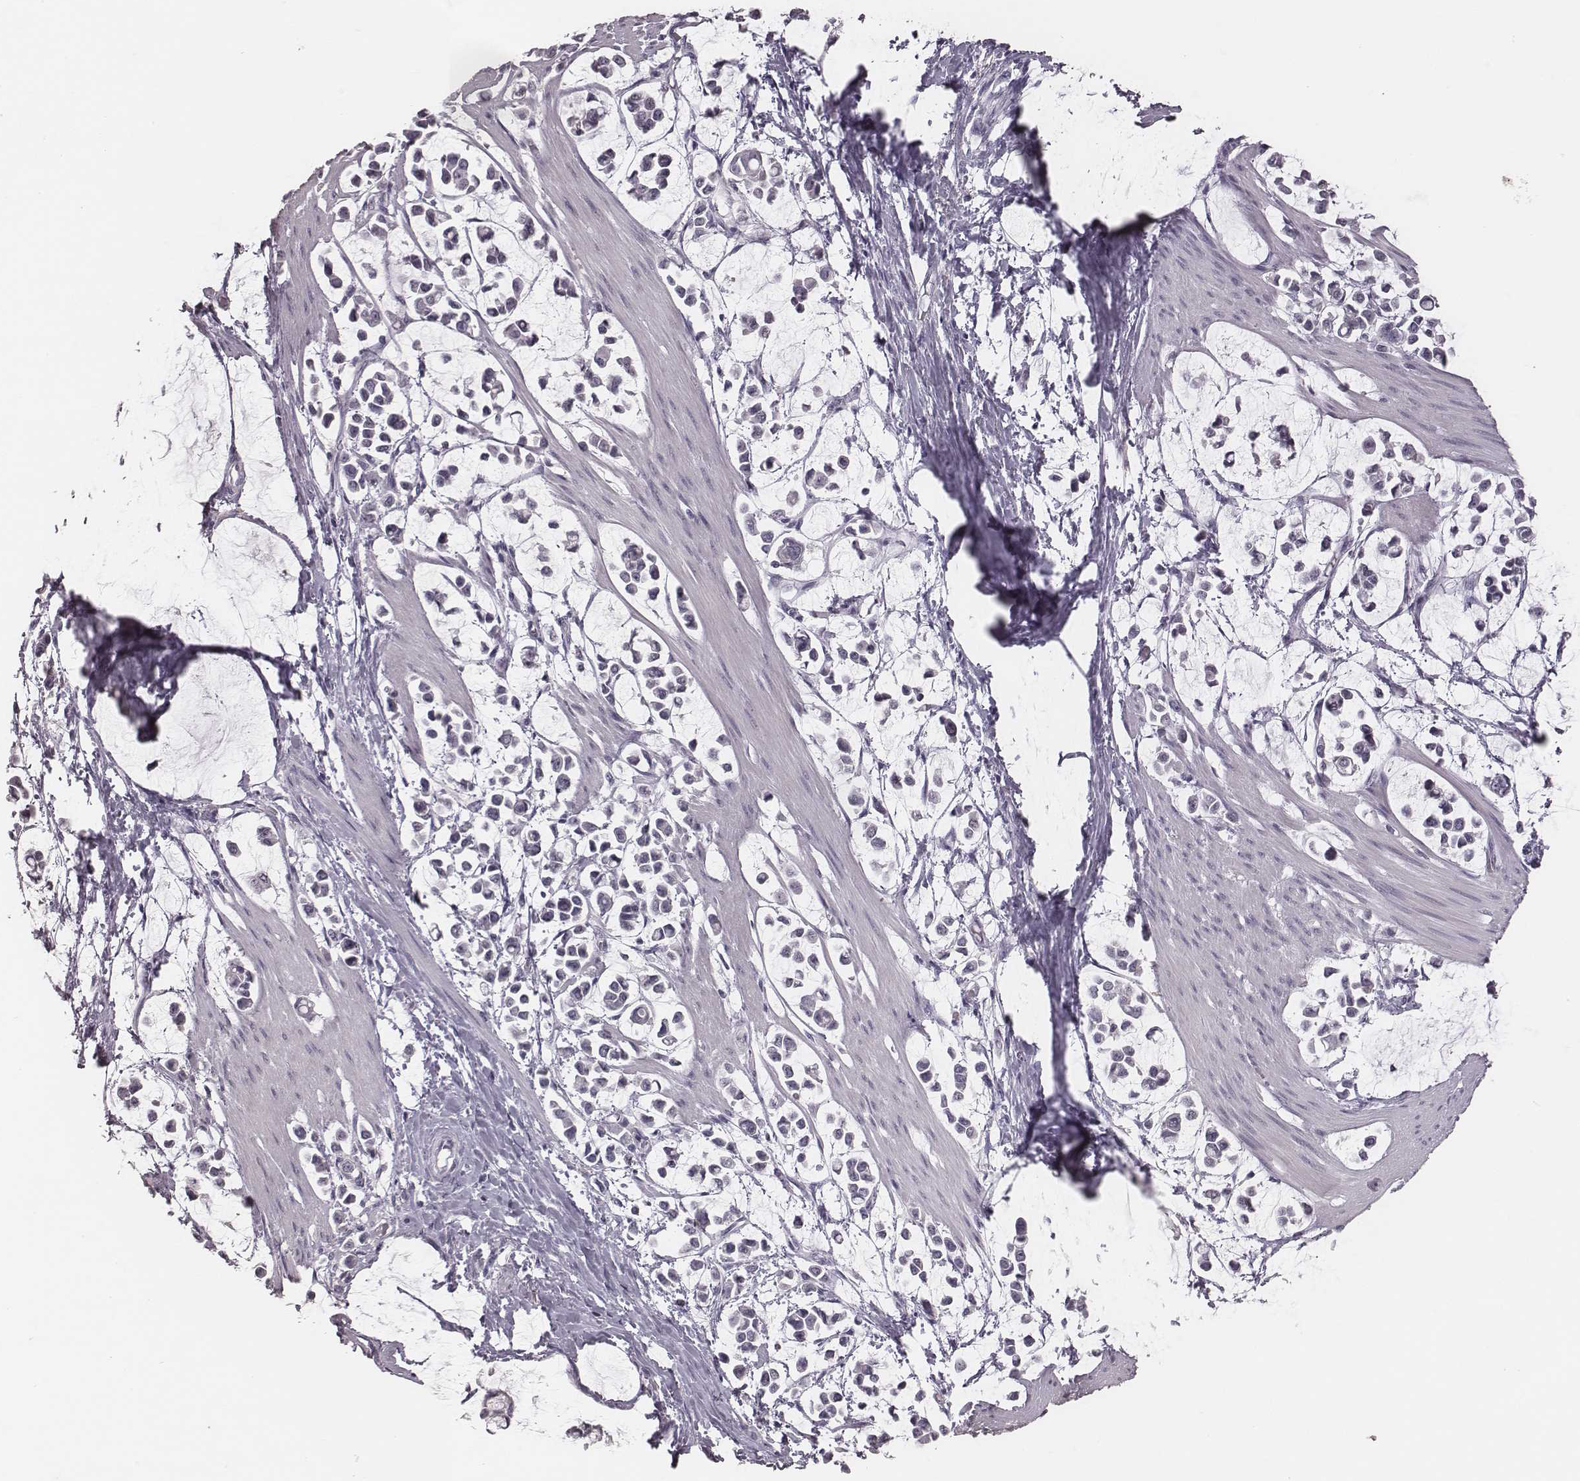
{"staining": {"intensity": "negative", "quantity": "none", "location": "none"}, "tissue": "stomach cancer", "cell_type": "Tumor cells", "image_type": "cancer", "snomed": [{"axis": "morphology", "description": "Adenocarcinoma, NOS"}, {"axis": "topography", "description": "Stomach"}], "caption": "Immunohistochemistry image of human stomach adenocarcinoma stained for a protein (brown), which displays no staining in tumor cells.", "gene": "CSHL1", "patient": {"sex": "male", "age": 82}}